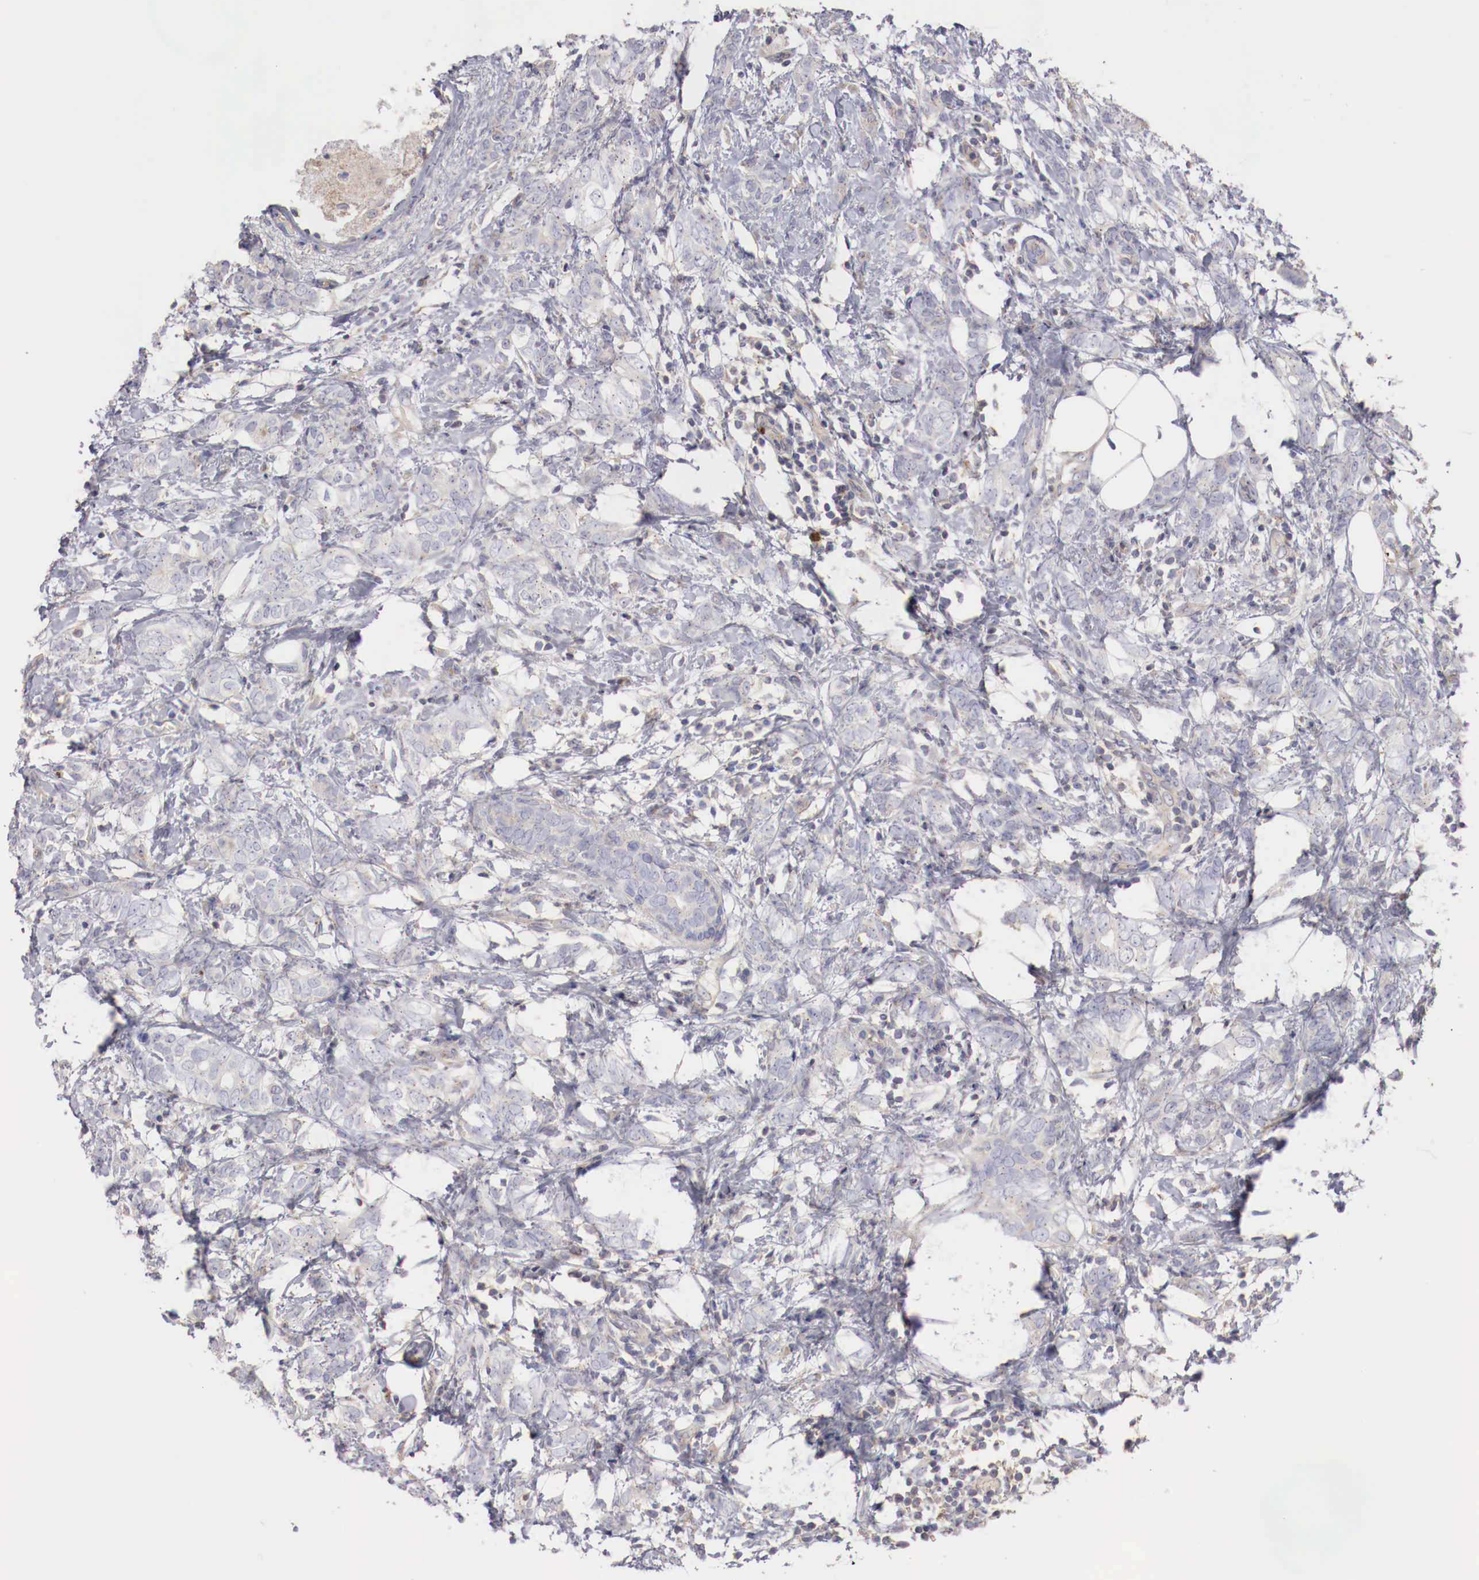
{"staining": {"intensity": "negative", "quantity": "none", "location": "none"}, "tissue": "breast cancer", "cell_type": "Tumor cells", "image_type": "cancer", "snomed": [{"axis": "morphology", "description": "Duct carcinoma"}, {"axis": "topography", "description": "Breast"}], "caption": "IHC micrograph of neoplastic tissue: human breast infiltrating ductal carcinoma stained with DAB (3,3'-diaminobenzidine) displays no significant protein positivity in tumor cells.", "gene": "PITPNA", "patient": {"sex": "female", "age": 53}}